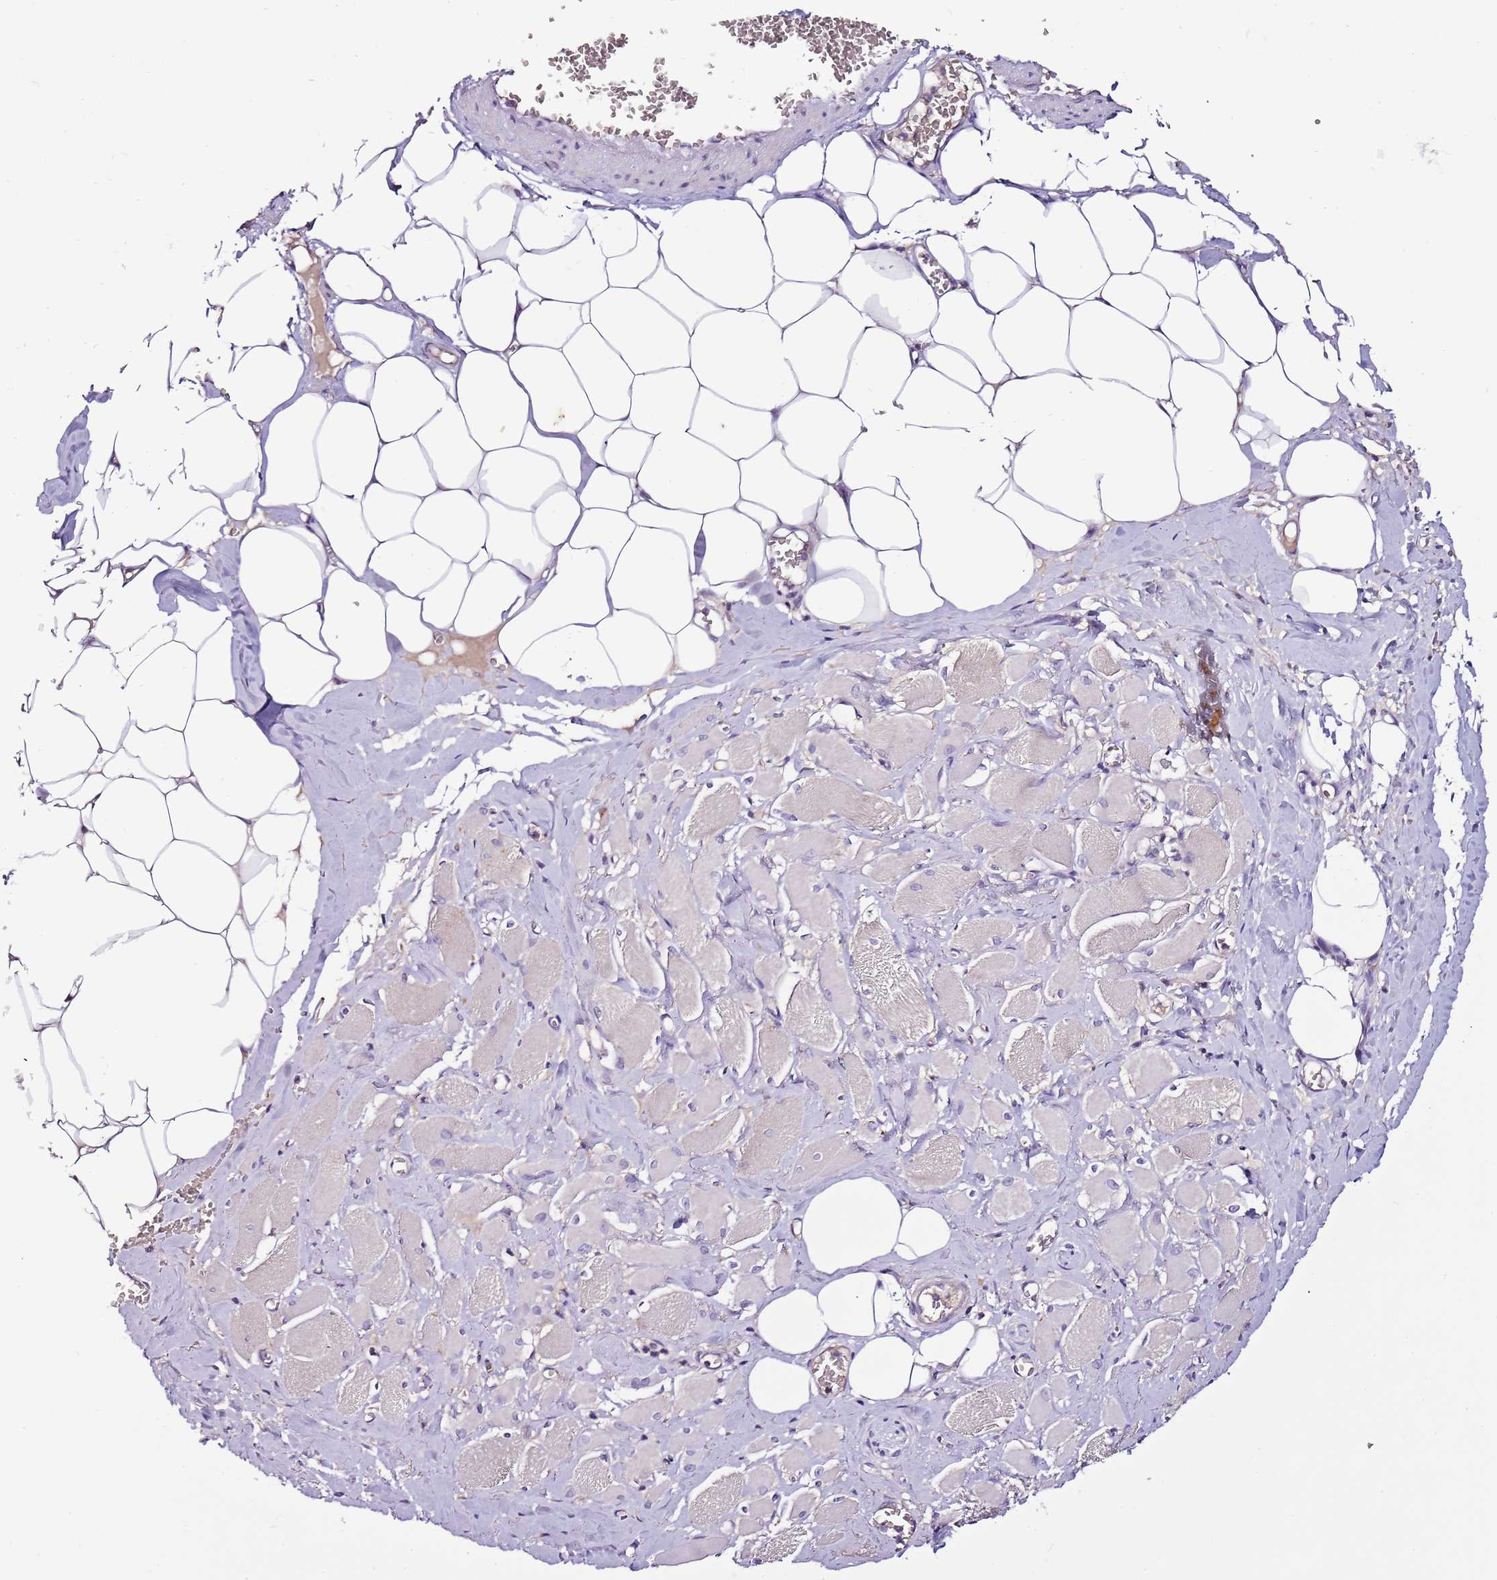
{"staining": {"intensity": "moderate", "quantity": "<25%", "location": "cytoplasmic/membranous"}, "tissue": "skeletal muscle", "cell_type": "Myocytes", "image_type": "normal", "snomed": [{"axis": "morphology", "description": "Normal tissue, NOS"}, {"axis": "morphology", "description": "Basal cell carcinoma"}, {"axis": "topography", "description": "Skeletal muscle"}], "caption": "Moderate cytoplasmic/membranous expression for a protein is appreciated in approximately <25% of myocytes of normal skeletal muscle using immunohistochemistry (IHC).", "gene": "FAM20A", "patient": {"sex": "female", "age": 64}}